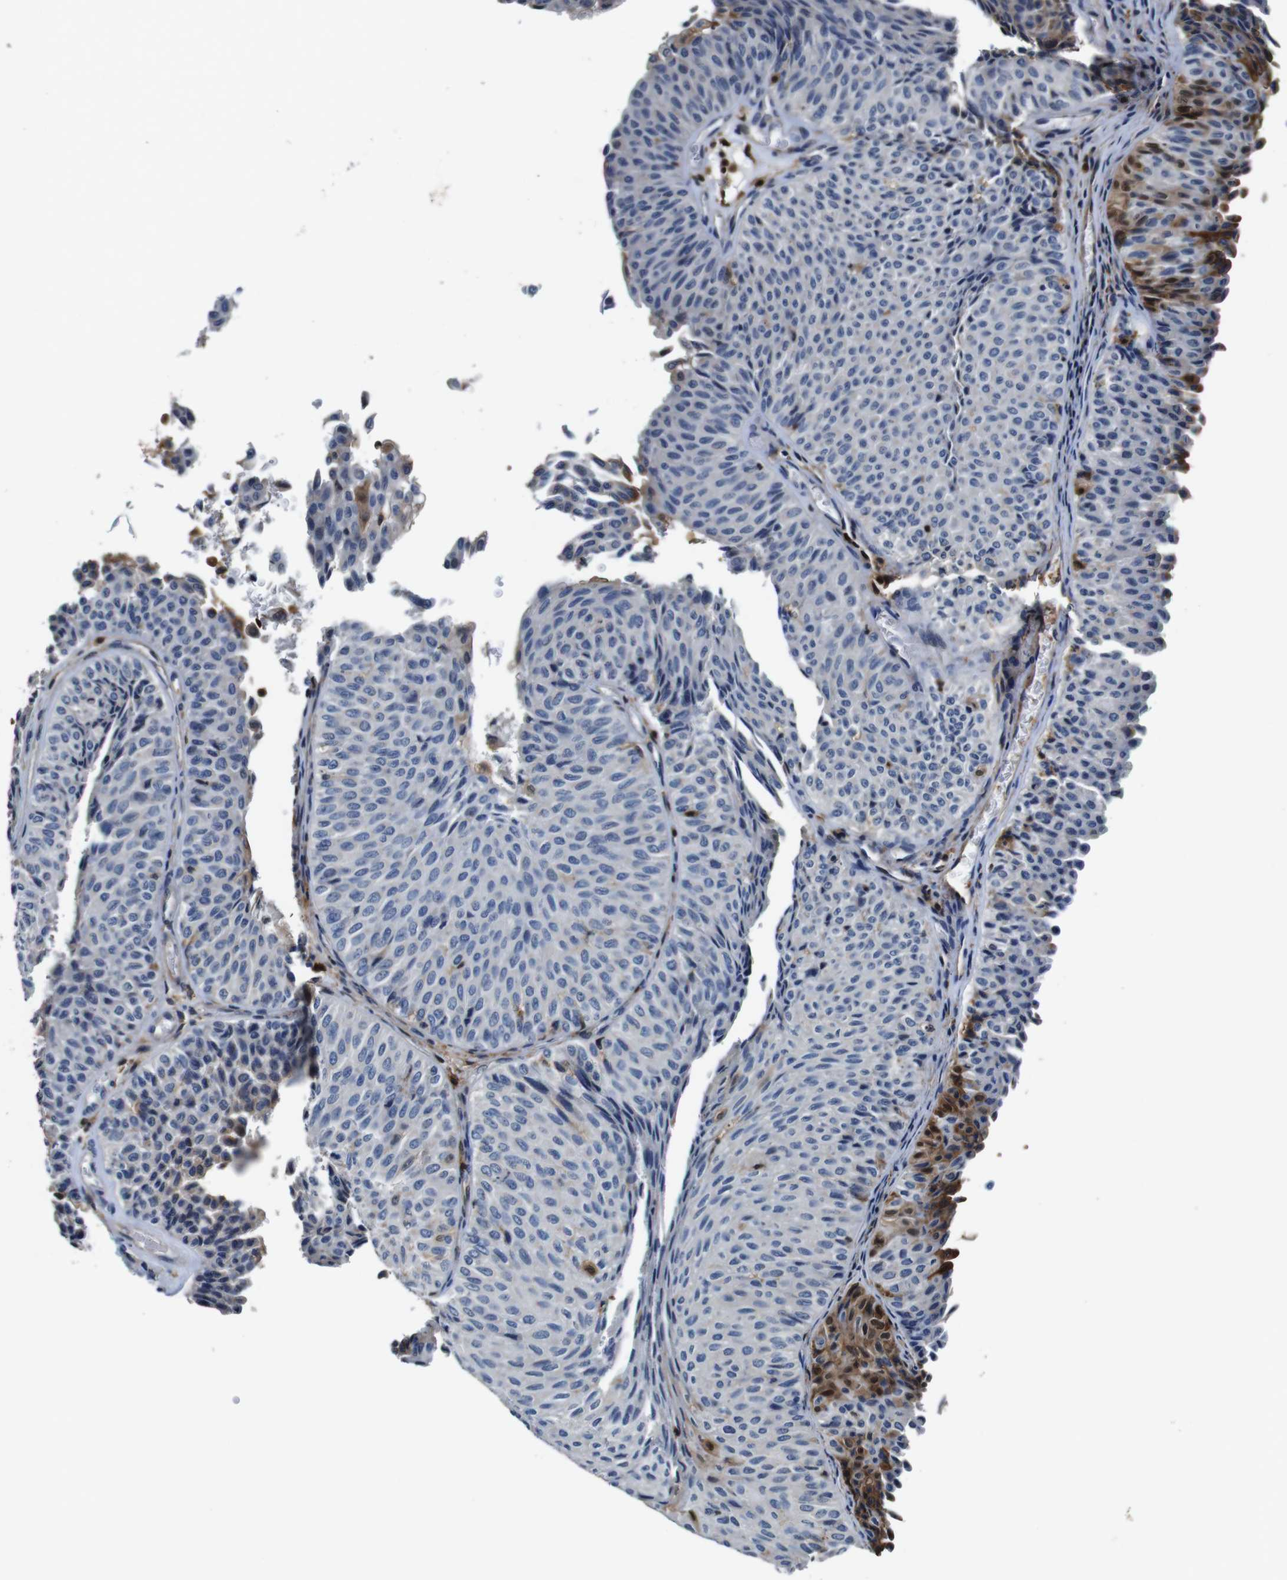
{"staining": {"intensity": "strong", "quantity": "<25%", "location": "cytoplasmic/membranous,nuclear"}, "tissue": "urothelial cancer", "cell_type": "Tumor cells", "image_type": "cancer", "snomed": [{"axis": "morphology", "description": "Urothelial carcinoma, Low grade"}, {"axis": "topography", "description": "Urinary bladder"}], "caption": "This is a photomicrograph of immunohistochemistry (IHC) staining of urothelial cancer, which shows strong expression in the cytoplasmic/membranous and nuclear of tumor cells.", "gene": "ANXA1", "patient": {"sex": "male", "age": 78}}